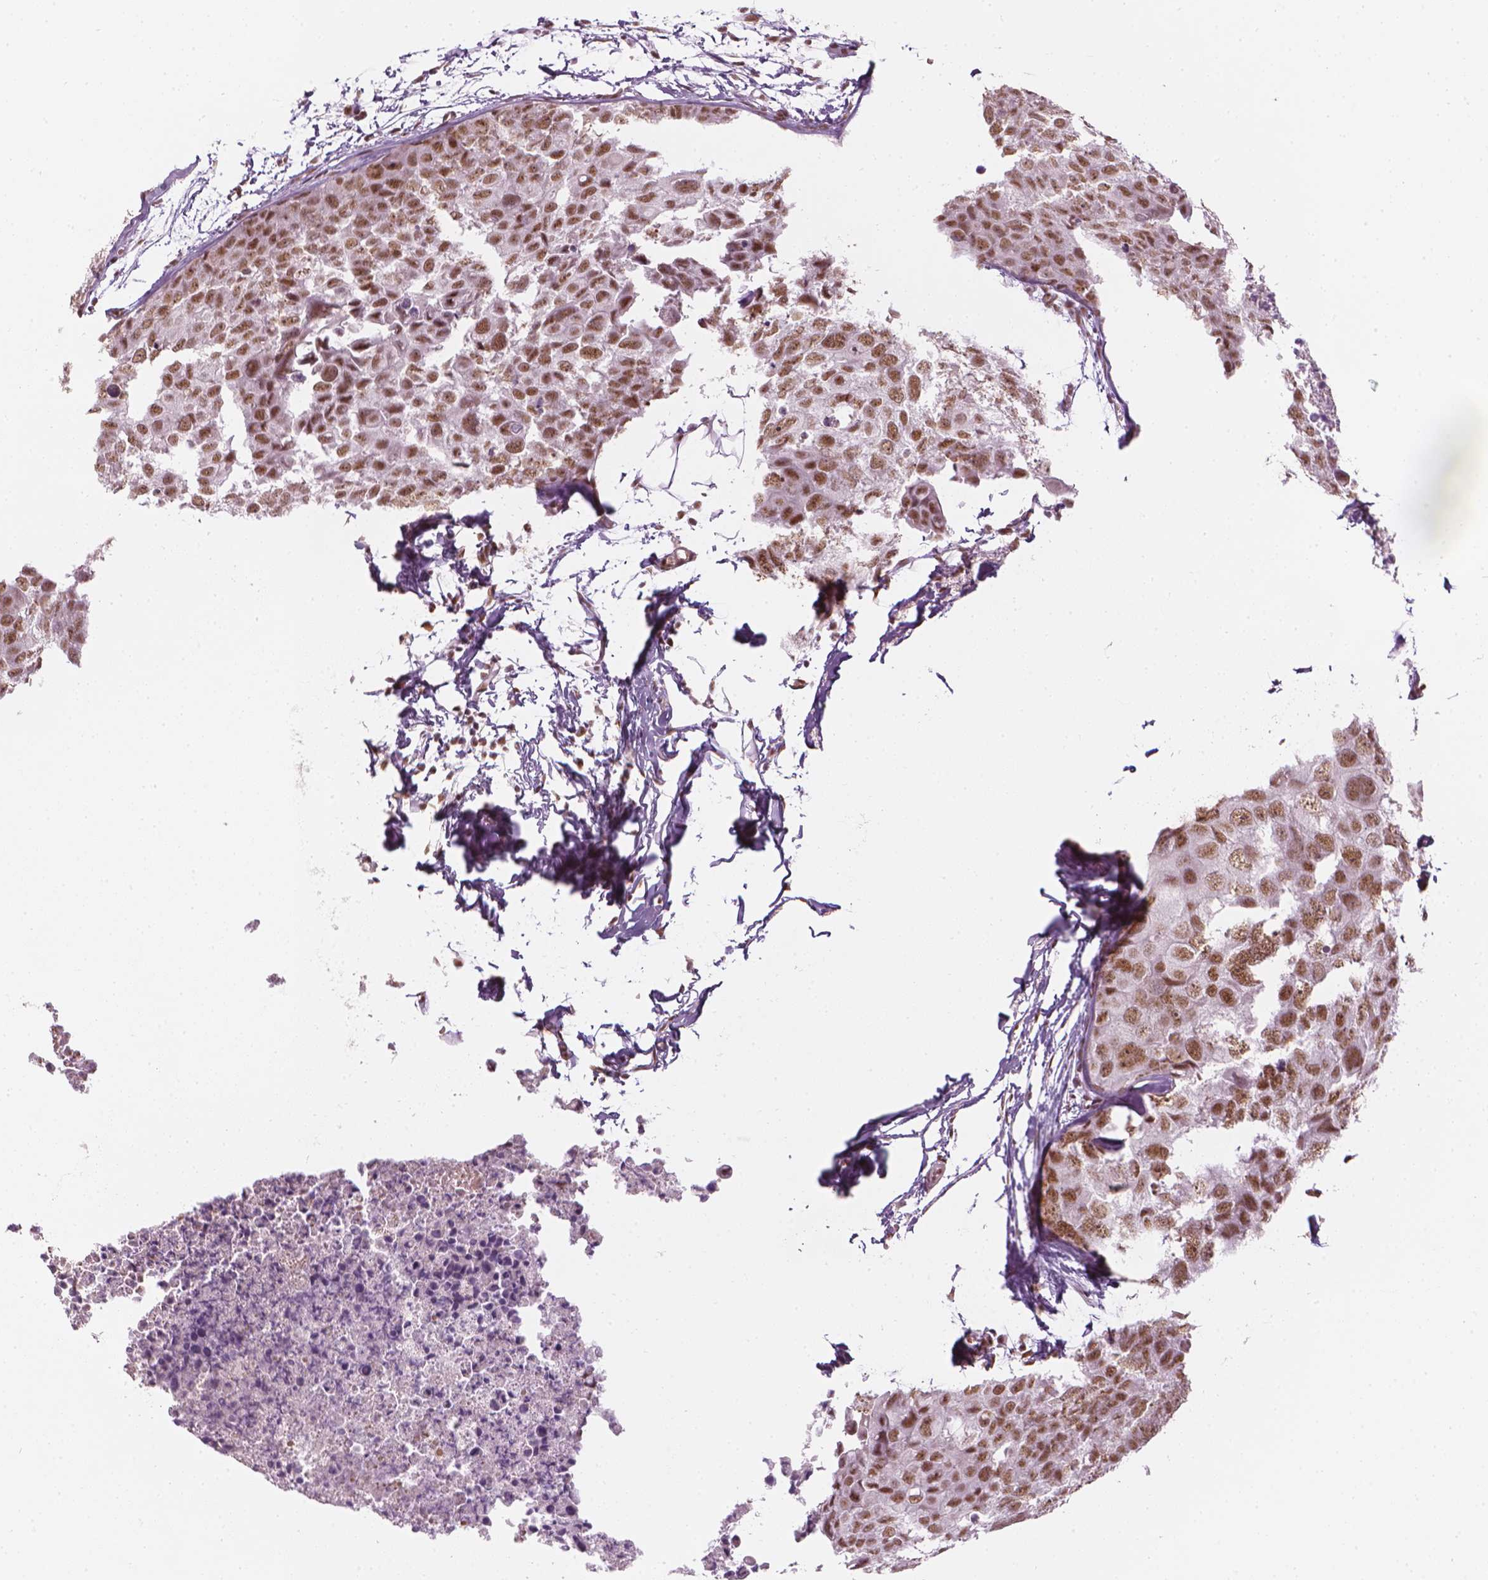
{"staining": {"intensity": "moderate", "quantity": ">75%", "location": "nuclear"}, "tissue": "breast cancer", "cell_type": "Tumor cells", "image_type": "cancer", "snomed": [{"axis": "morphology", "description": "Duct carcinoma"}, {"axis": "topography", "description": "Breast"}], "caption": "The image exhibits a brown stain indicating the presence of a protein in the nuclear of tumor cells in breast cancer.", "gene": "ELF2", "patient": {"sex": "female", "age": 38}}